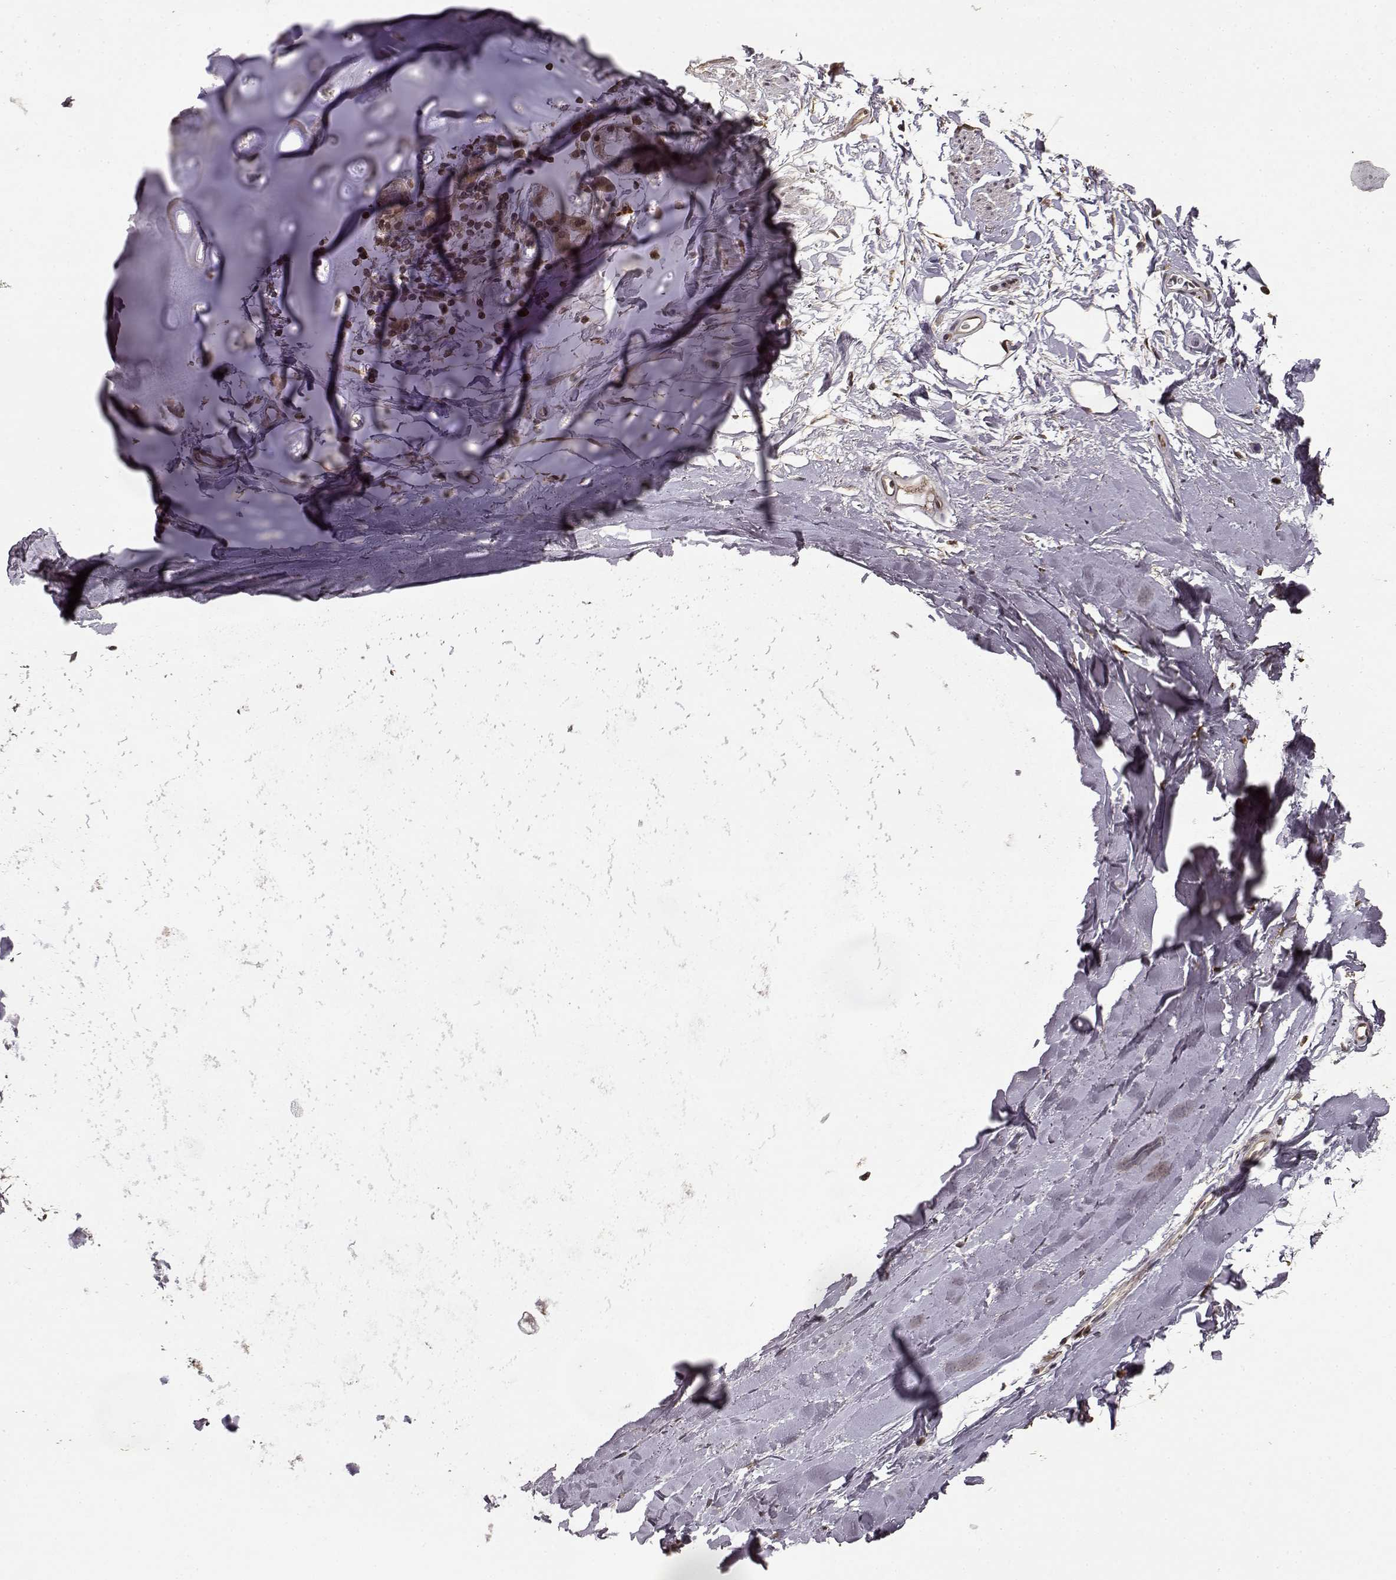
{"staining": {"intensity": "negative", "quantity": "none", "location": "none"}, "tissue": "soft tissue", "cell_type": "Chondrocytes", "image_type": "normal", "snomed": [{"axis": "morphology", "description": "Normal tissue, NOS"}, {"axis": "topography", "description": "Lymph node"}, {"axis": "topography", "description": "Bronchus"}], "caption": "This image is of benign soft tissue stained with immunohistochemistry to label a protein in brown with the nuclei are counter-stained blue. There is no expression in chondrocytes.", "gene": "NTRK2", "patient": {"sex": "female", "age": 70}}